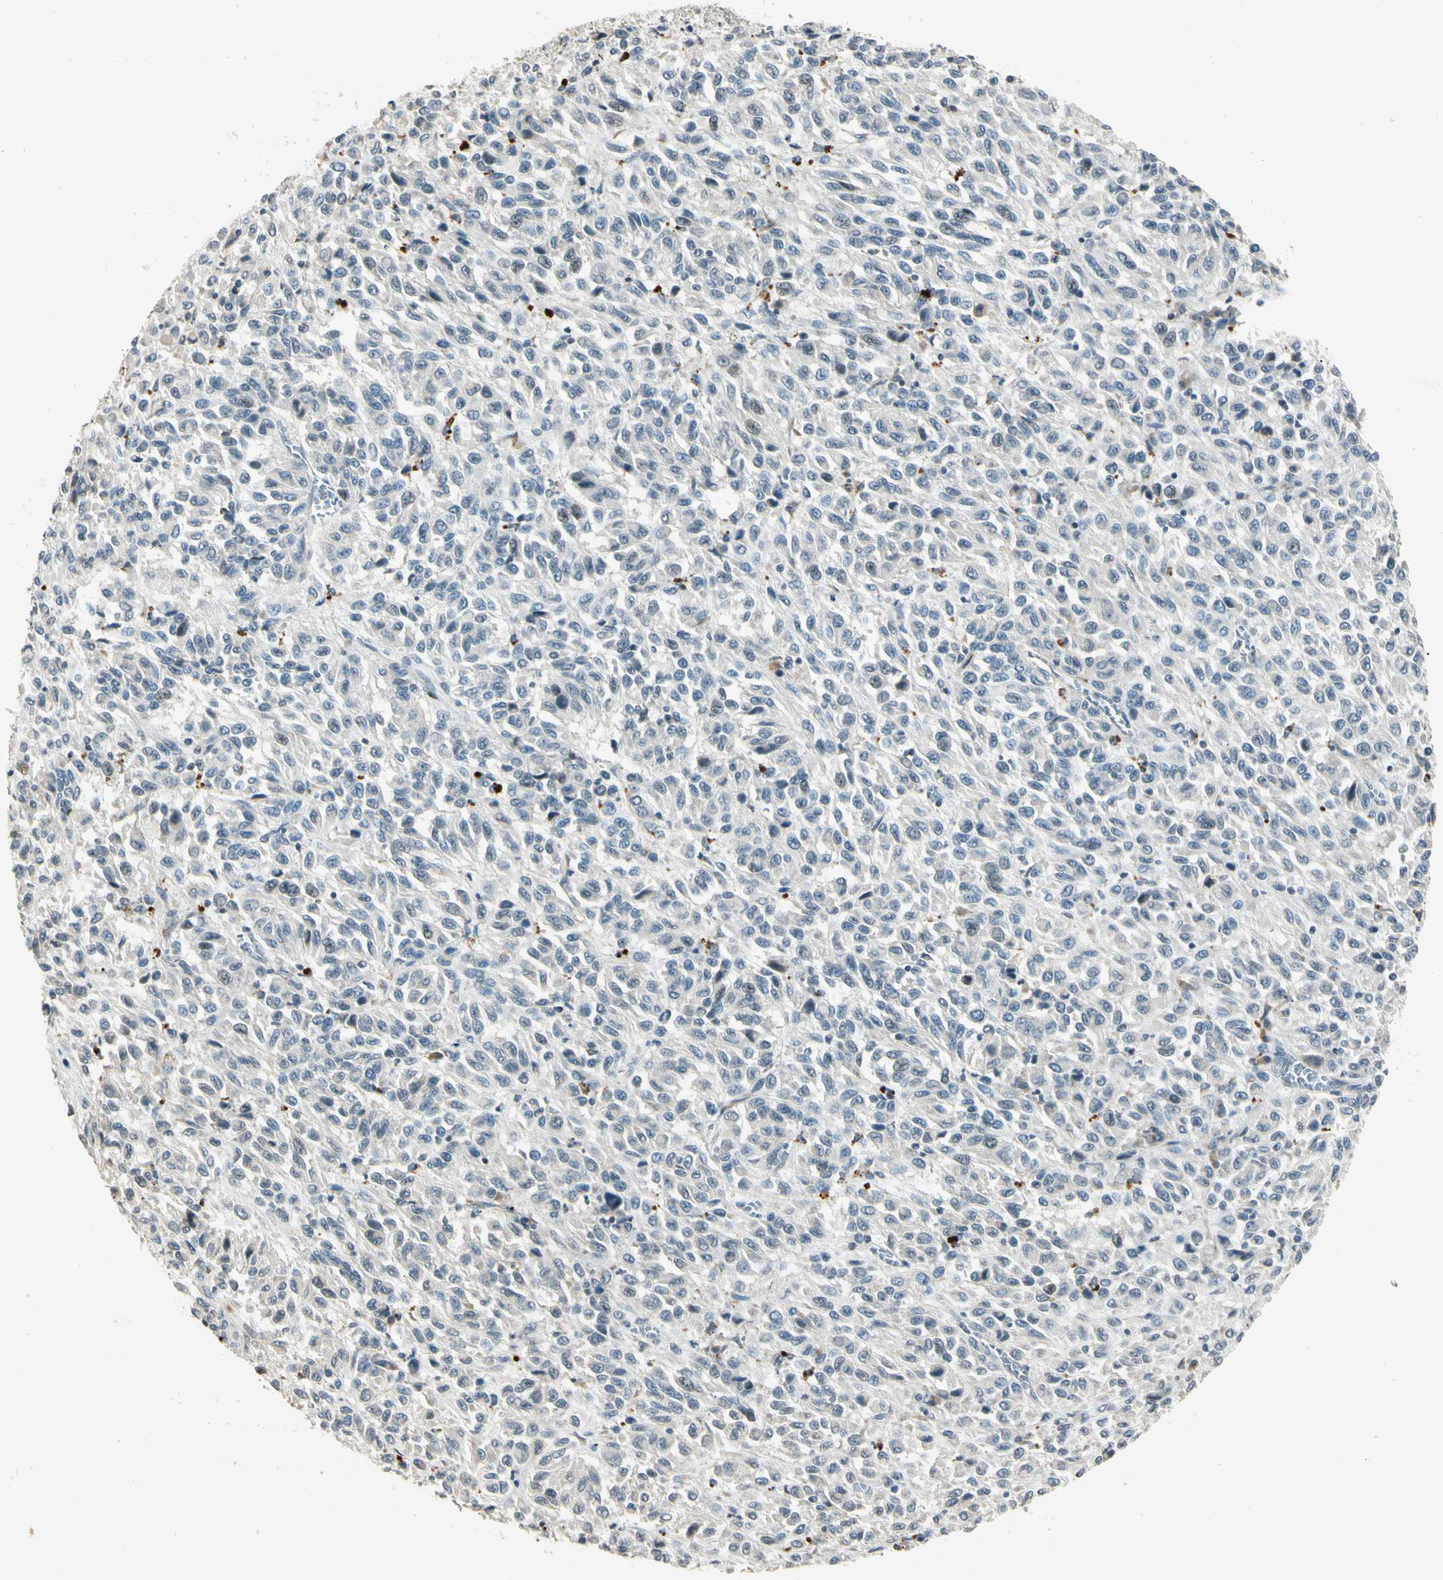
{"staining": {"intensity": "weak", "quantity": "<25%", "location": "cytoplasmic/membranous,nuclear"}, "tissue": "melanoma", "cell_type": "Tumor cells", "image_type": "cancer", "snomed": [{"axis": "morphology", "description": "Malignant melanoma, Metastatic site"}, {"axis": "topography", "description": "Lung"}], "caption": "Tumor cells are negative for protein expression in human malignant melanoma (metastatic site).", "gene": "ZBTB4", "patient": {"sex": "male", "age": 64}}